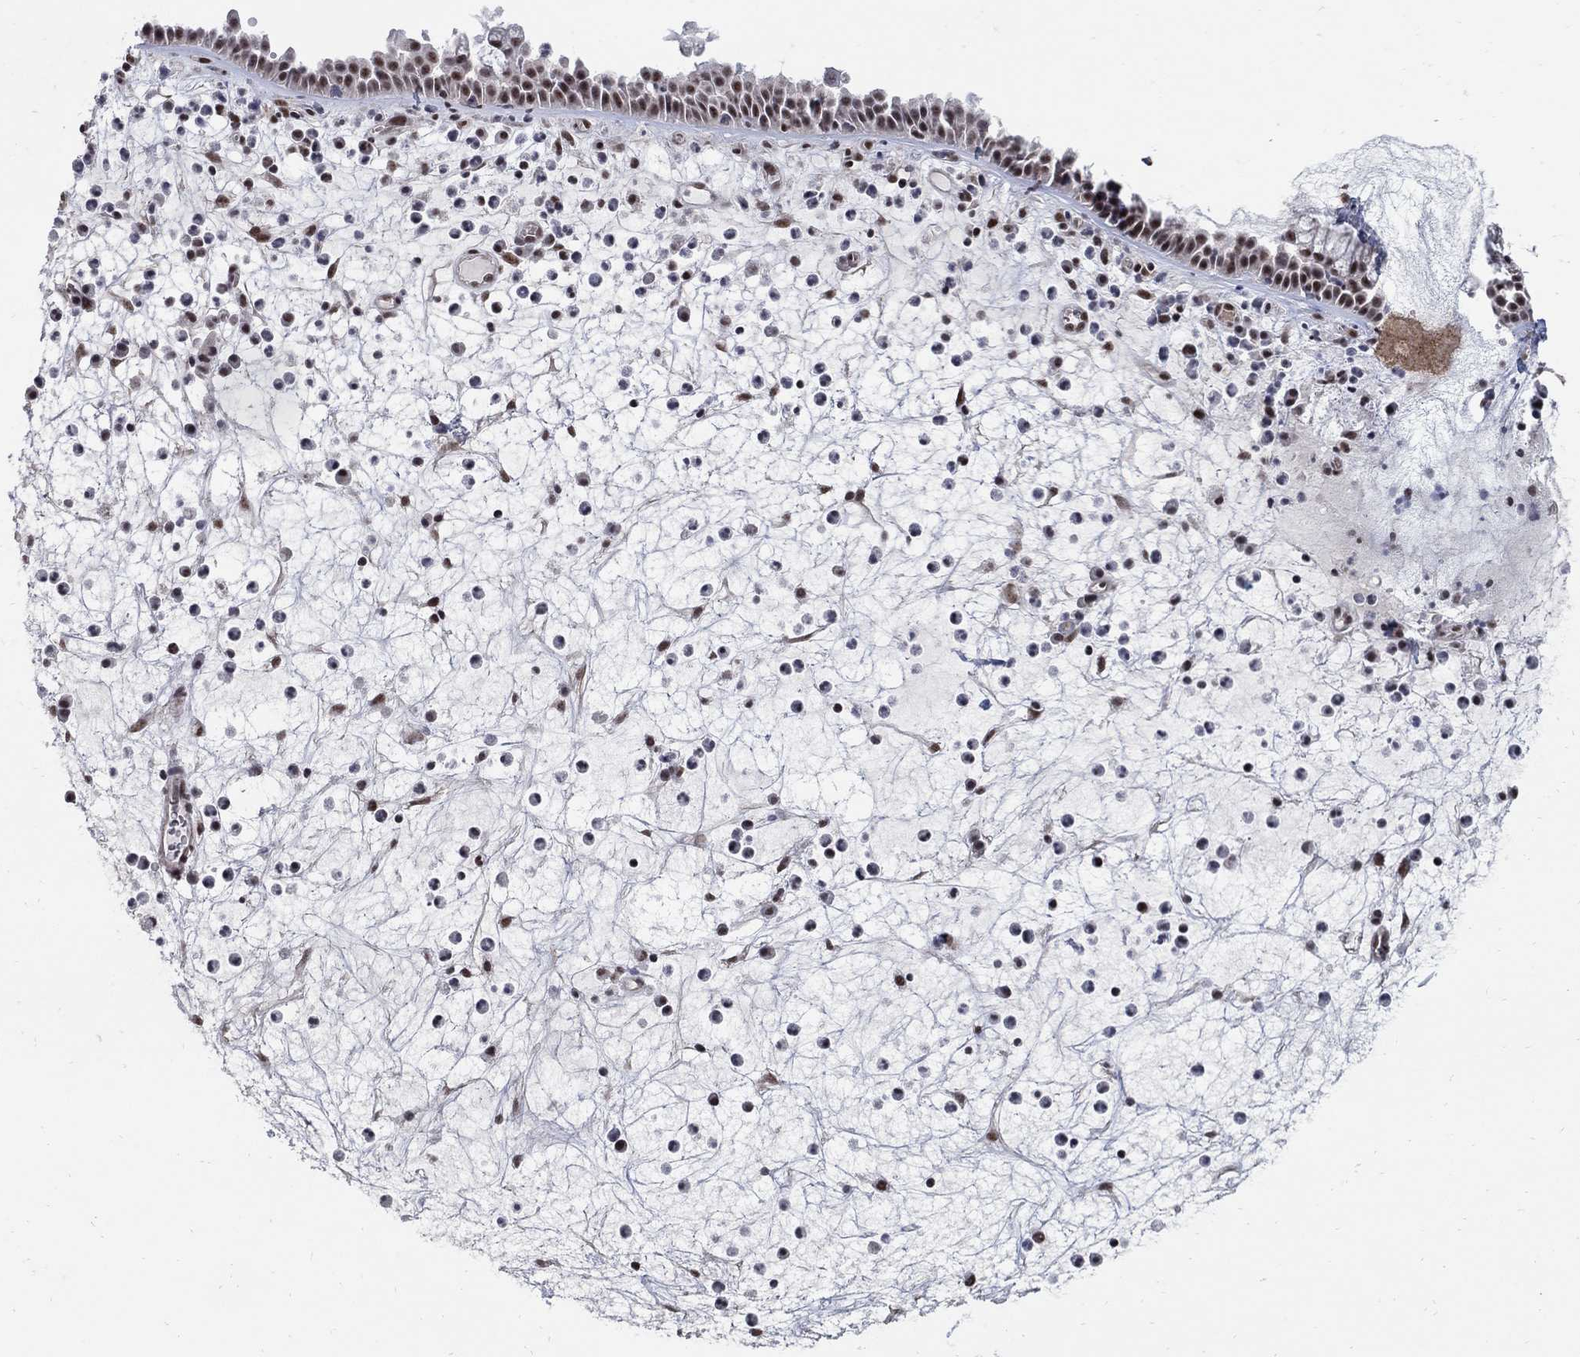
{"staining": {"intensity": "moderate", "quantity": ">75%", "location": "nuclear"}, "tissue": "nasopharynx", "cell_type": "Respiratory epithelial cells", "image_type": "normal", "snomed": [{"axis": "morphology", "description": "Normal tissue, NOS"}, {"axis": "topography", "description": "Nasopharynx"}], "caption": "A brown stain shows moderate nuclear staining of a protein in respiratory epithelial cells of benign nasopharynx.", "gene": "PNISR", "patient": {"sex": "female", "age": 73}}